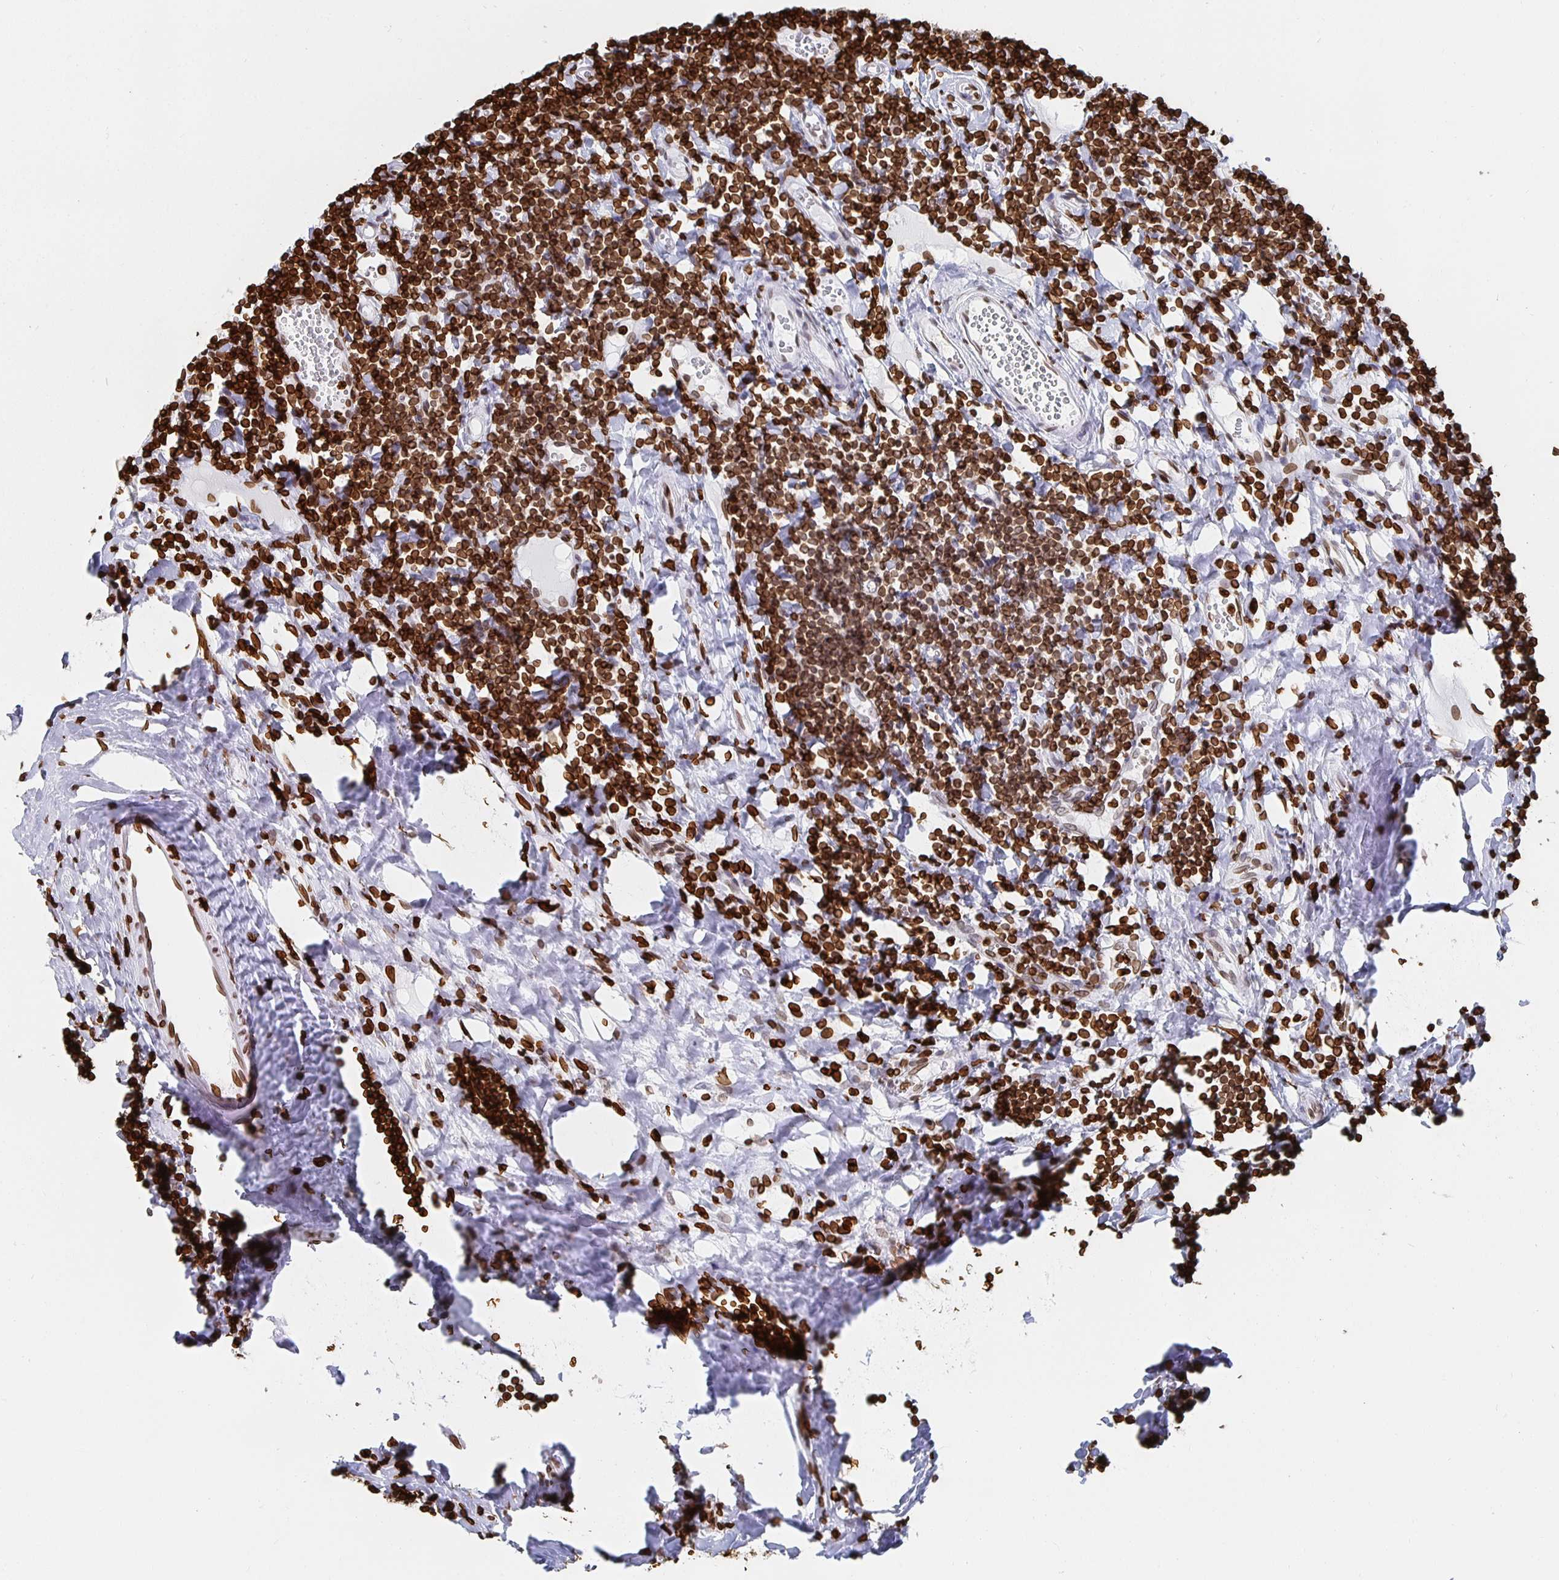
{"staining": {"intensity": "strong", "quantity": ">75%", "location": "cytoplasmic/membranous,nuclear"}, "tissue": "tonsil", "cell_type": "Non-germinal center cells", "image_type": "normal", "snomed": [{"axis": "morphology", "description": "Normal tissue, NOS"}, {"axis": "topography", "description": "Tonsil"}], "caption": "A high amount of strong cytoplasmic/membranous,nuclear staining is appreciated in approximately >75% of non-germinal center cells in benign tonsil. The staining was performed using DAB, with brown indicating positive protein expression. Nuclei are stained blue with hematoxylin.", "gene": "LMNB1", "patient": {"sex": "female", "age": 10}}